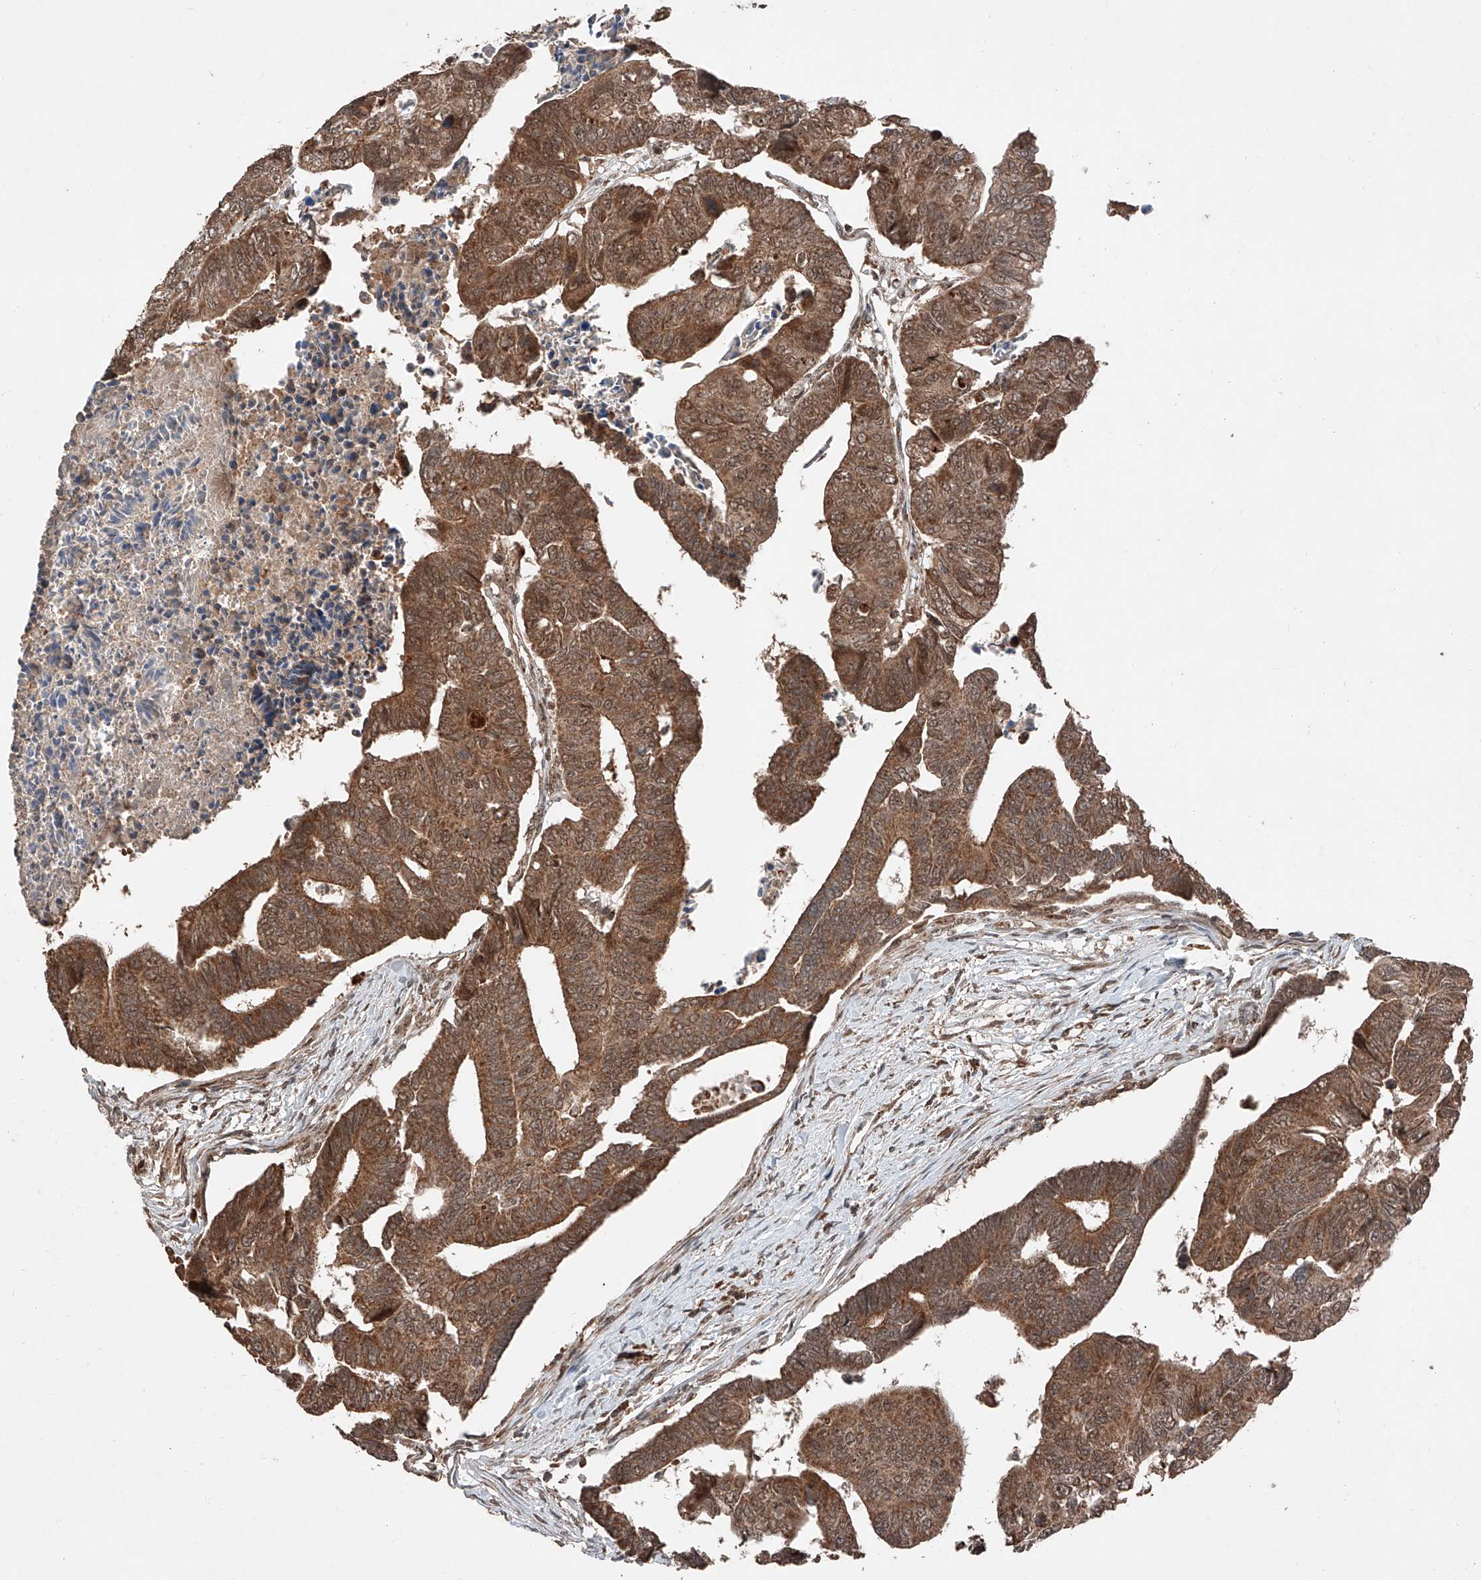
{"staining": {"intensity": "moderate", "quantity": ">75%", "location": "cytoplasmic/membranous"}, "tissue": "colorectal cancer", "cell_type": "Tumor cells", "image_type": "cancer", "snomed": [{"axis": "morphology", "description": "Adenocarcinoma, NOS"}, {"axis": "topography", "description": "Rectum"}], "caption": "This micrograph exhibits colorectal cancer stained with immunohistochemistry to label a protein in brown. The cytoplasmic/membranous of tumor cells show moderate positivity for the protein. Nuclei are counter-stained blue.", "gene": "ZSCAN29", "patient": {"sex": "female", "age": 65}}